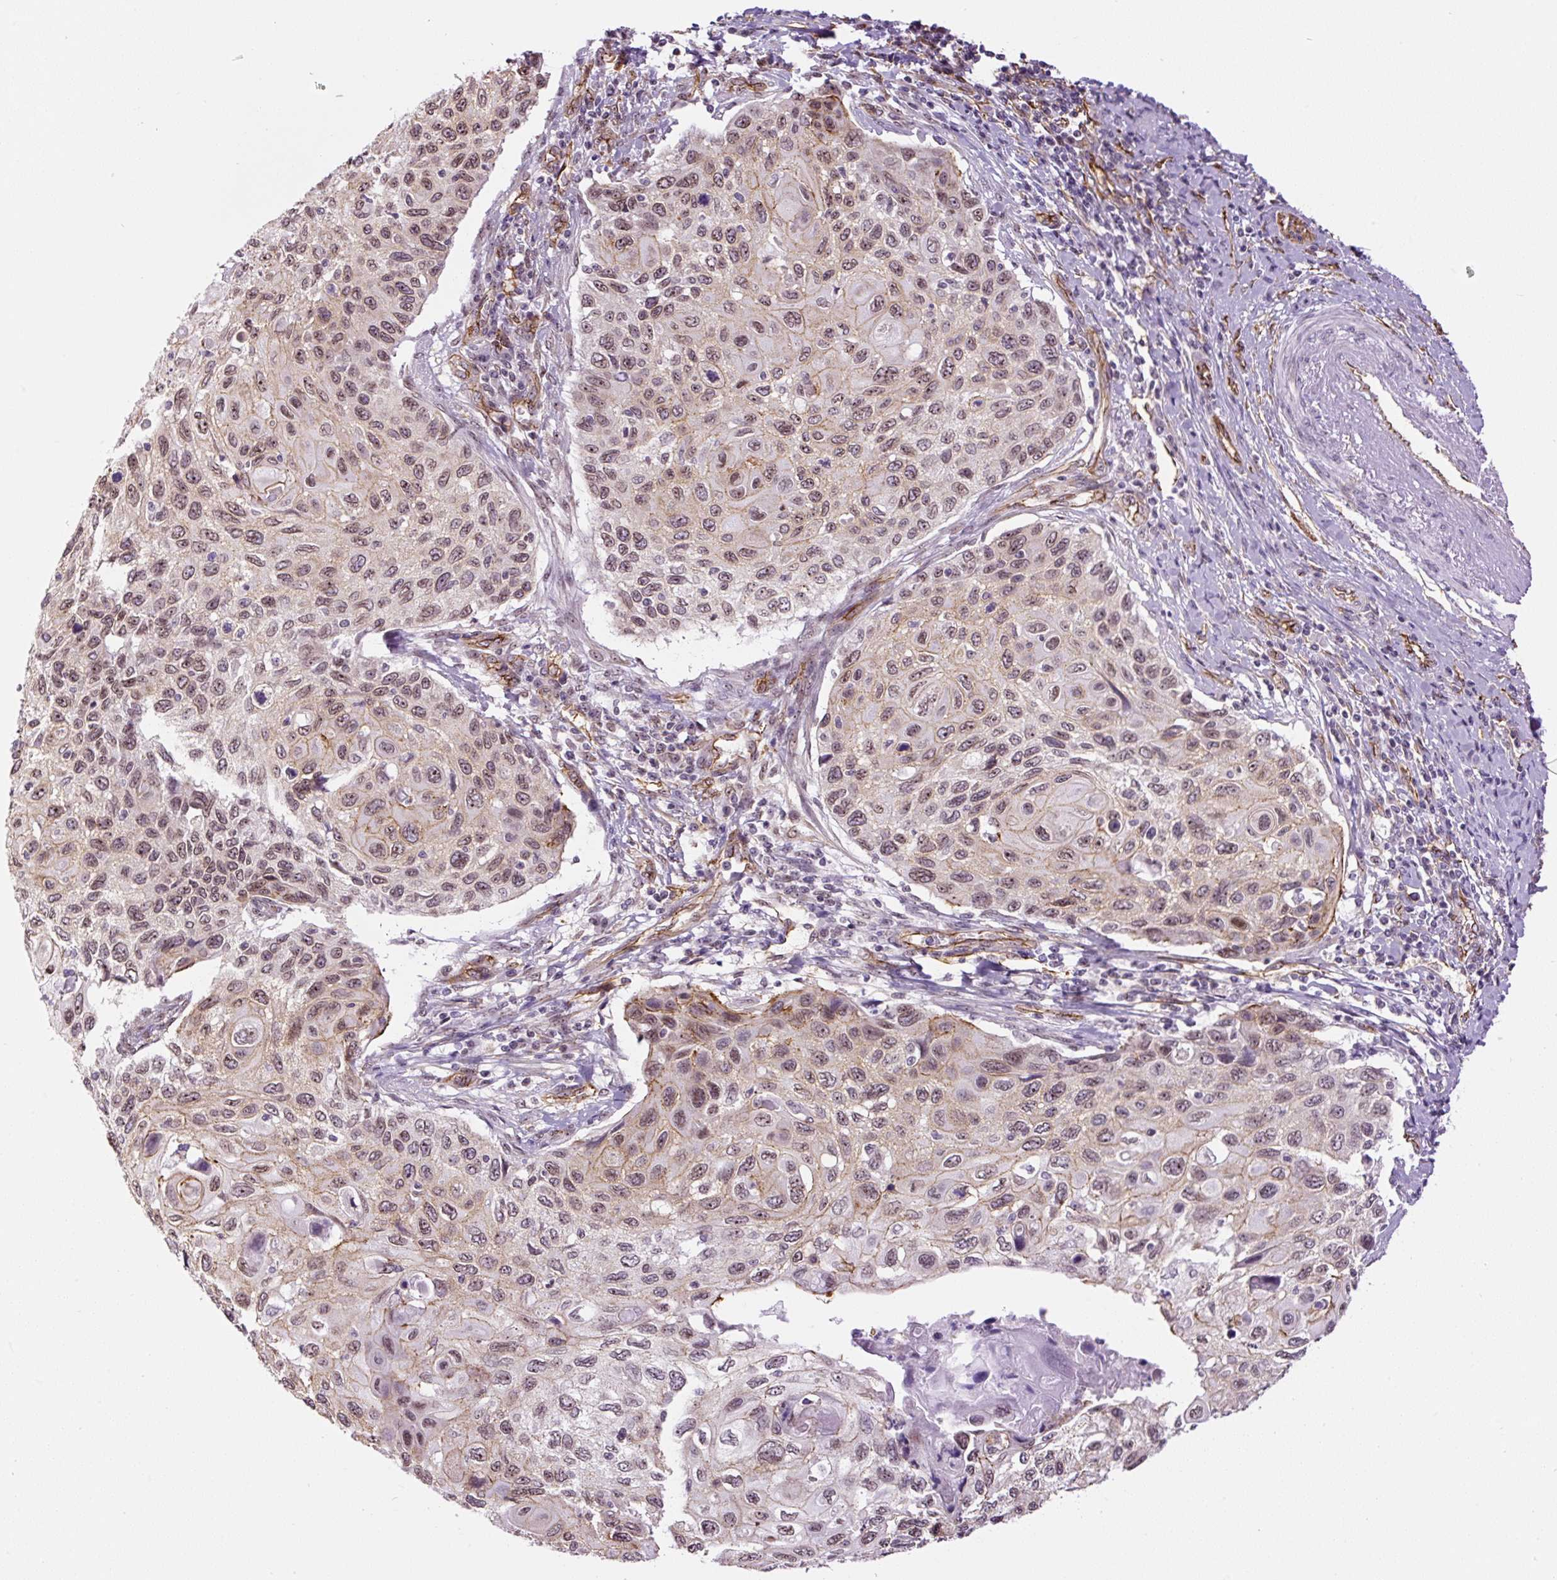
{"staining": {"intensity": "moderate", "quantity": "25%-75%", "location": "nuclear"}, "tissue": "cervical cancer", "cell_type": "Tumor cells", "image_type": "cancer", "snomed": [{"axis": "morphology", "description": "Squamous cell carcinoma, NOS"}, {"axis": "topography", "description": "Cervix"}], "caption": "Immunohistochemistry (IHC) photomicrograph of neoplastic tissue: squamous cell carcinoma (cervical) stained using IHC exhibits medium levels of moderate protein expression localized specifically in the nuclear of tumor cells, appearing as a nuclear brown color.", "gene": "MYO5C", "patient": {"sex": "female", "age": 70}}